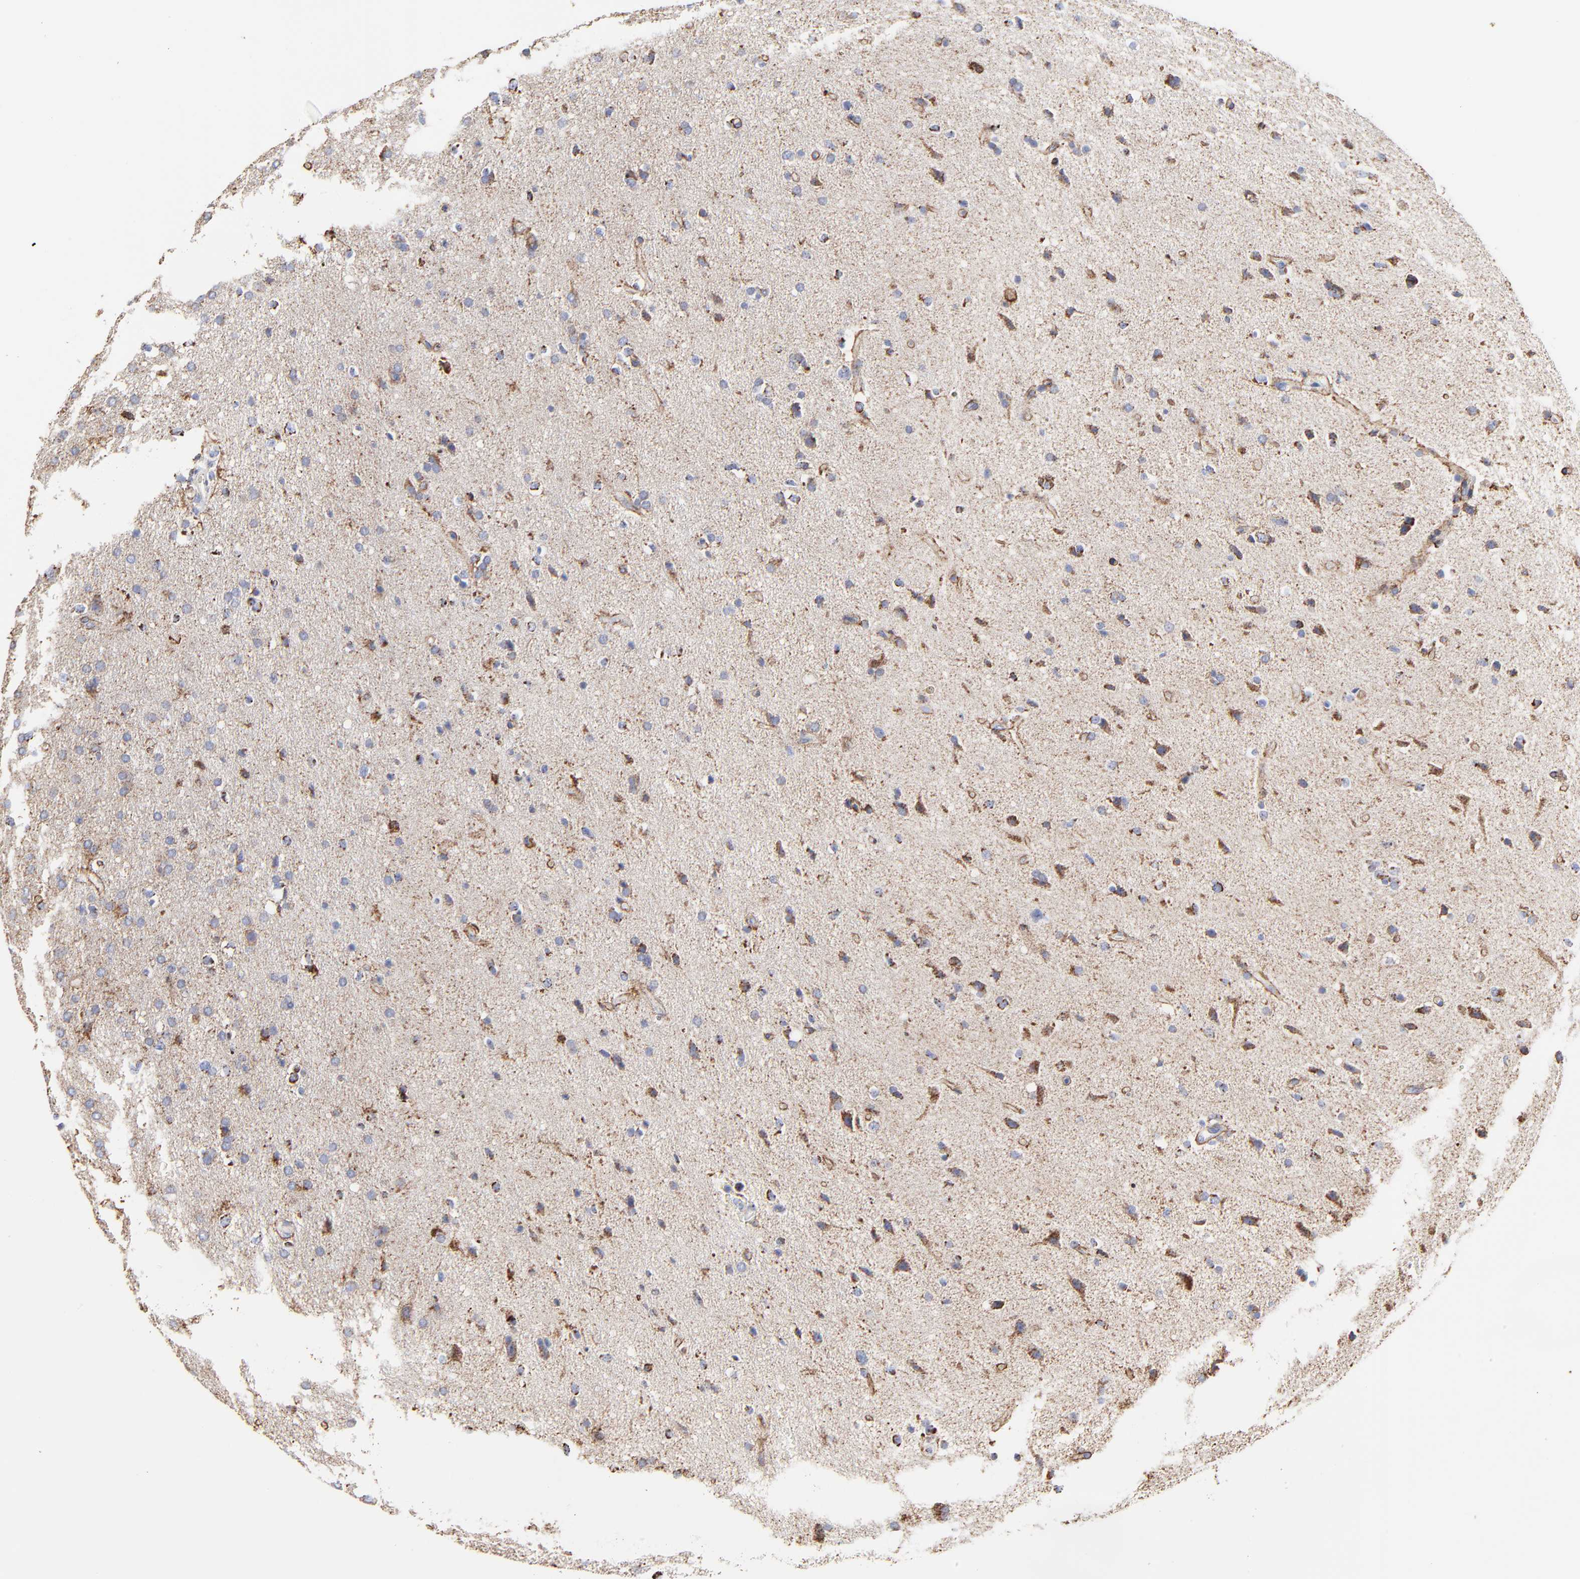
{"staining": {"intensity": "moderate", "quantity": "25%-75%", "location": "cytoplasmic/membranous"}, "tissue": "glioma", "cell_type": "Tumor cells", "image_type": "cancer", "snomed": [{"axis": "morphology", "description": "Glioma, malignant, High grade"}, {"axis": "topography", "description": "Brain"}], "caption": "Protein analysis of glioma tissue displays moderate cytoplasmic/membranous positivity in approximately 25%-75% of tumor cells.", "gene": "PINK1", "patient": {"sex": "male", "age": 33}}